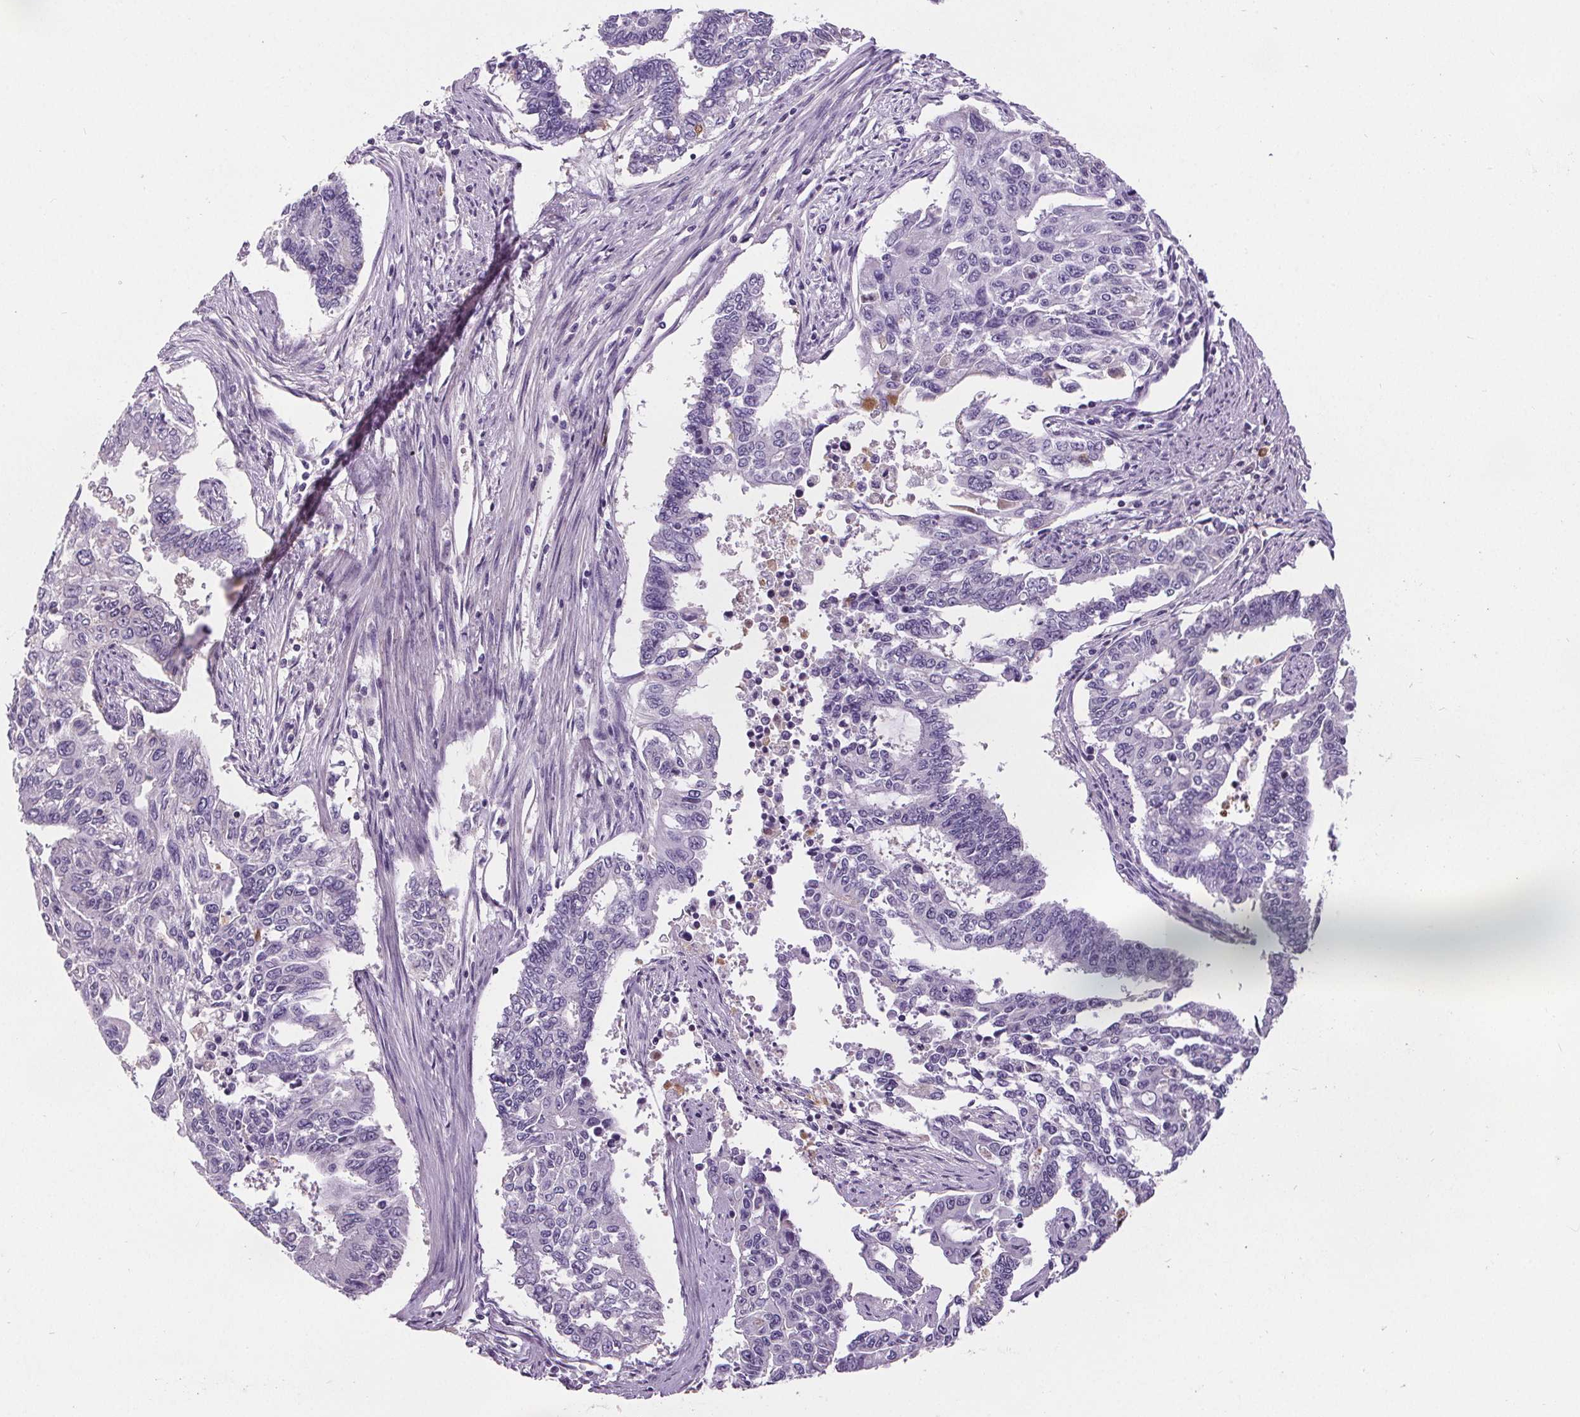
{"staining": {"intensity": "negative", "quantity": "none", "location": "none"}, "tissue": "endometrial cancer", "cell_type": "Tumor cells", "image_type": "cancer", "snomed": [{"axis": "morphology", "description": "Adenocarcinoma, NOS"}, {"axis": "topography", "description": "Uterus"}], "caption": "An IHC histopathology image of adenocarcinoma (endometrial) is shown. There is no staining in tumor cells of adenocarcinoma (endometrial).", "gene": "CD5L", "patient": {"sex": "female", "age": 59}}